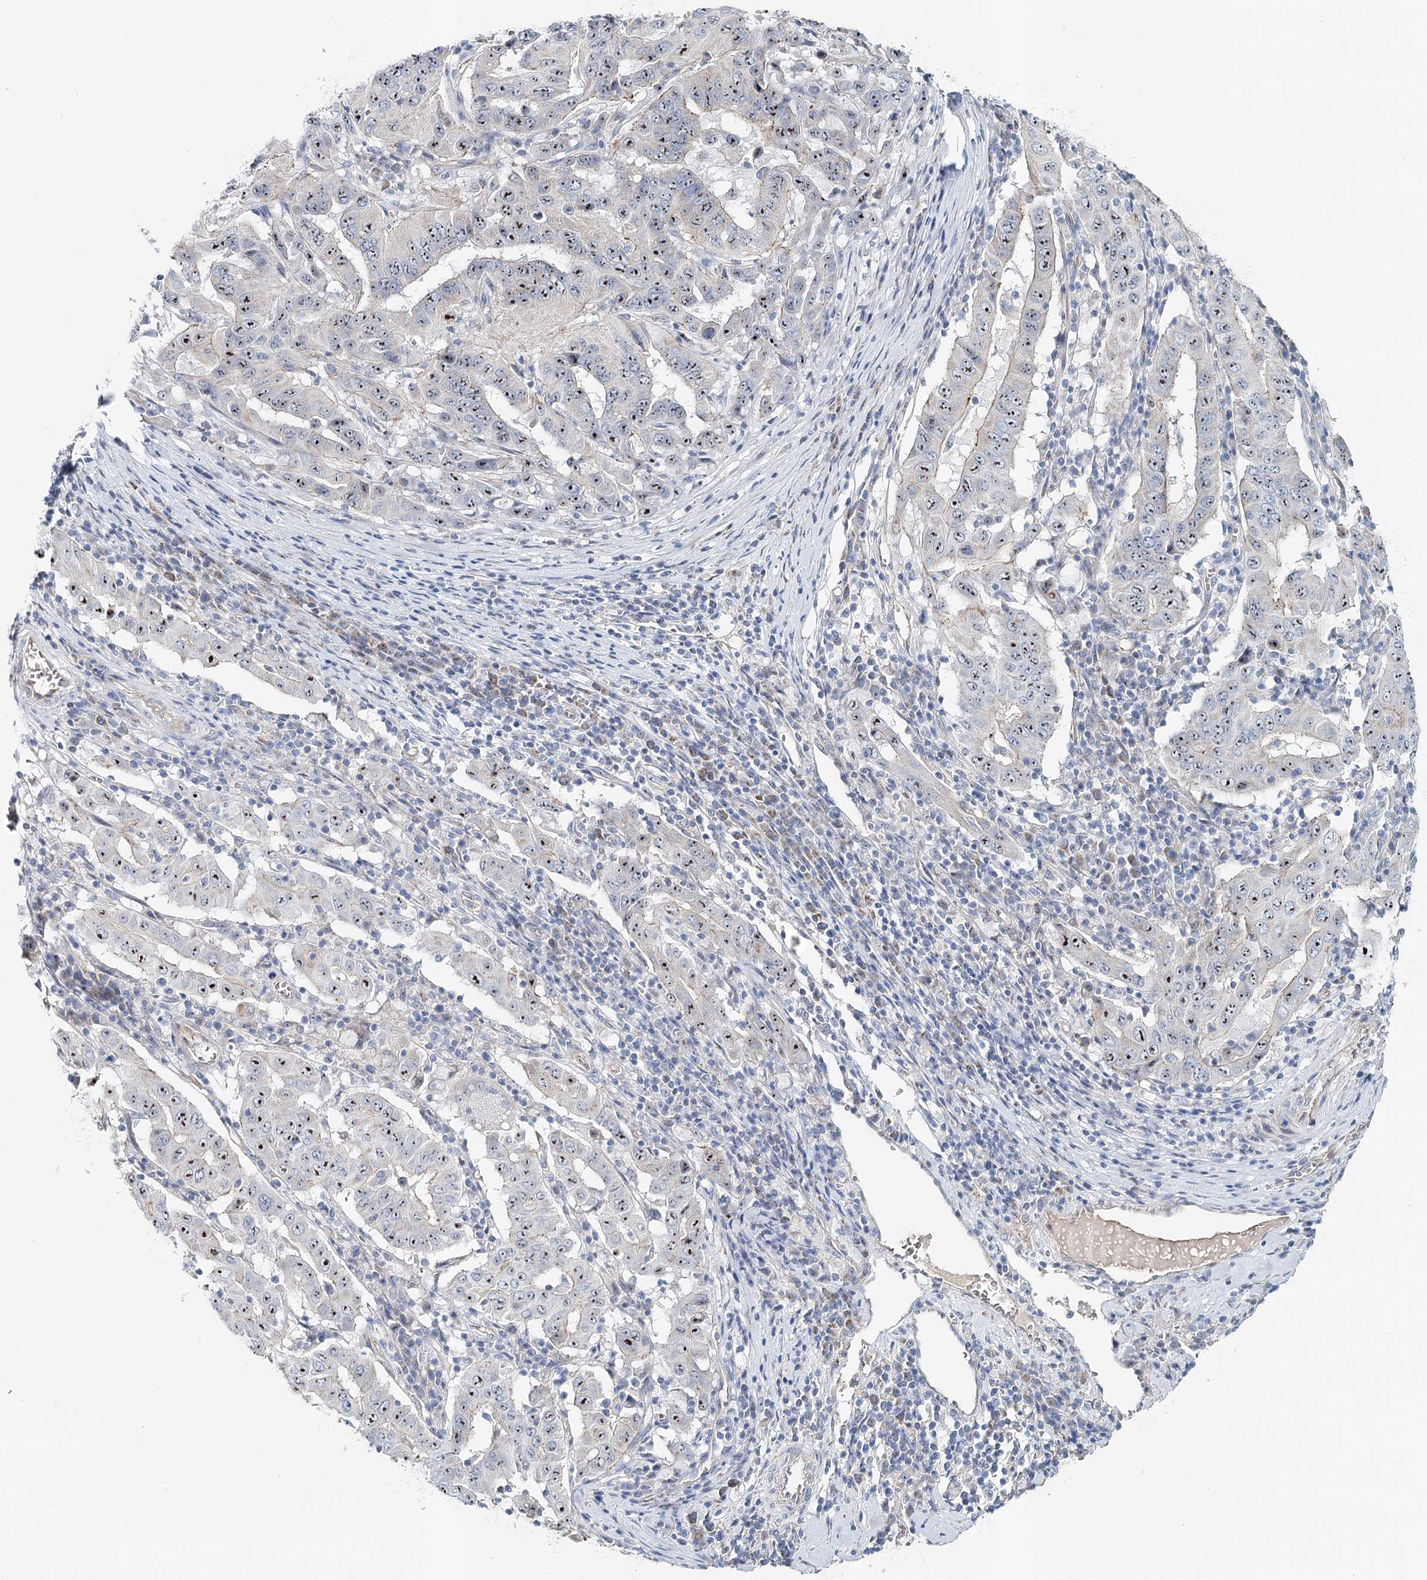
{"staining": {"intensity": "moderate", "quantity": "25%-75%", "location": "nuclear"}, "tissue": "pancreatic cancer", "cell_type": "Tumor cells", "image_type": "cancer", "snomed": [{"axis": "morphology", "description": "Adenocarcinoma, NOS"}, {"axis": "topography", "description": "Pancreas"}], "caption": "Immunohistochemistry (IHC) micrograph of pancreatic cancer stained for a protein (brown), which demonstrates medium levels of moderate nuclear staining in approximately 25%-75% of tumor cells.", "gene": "RBM43", "patient": {"sex": "male", "age": 63}}